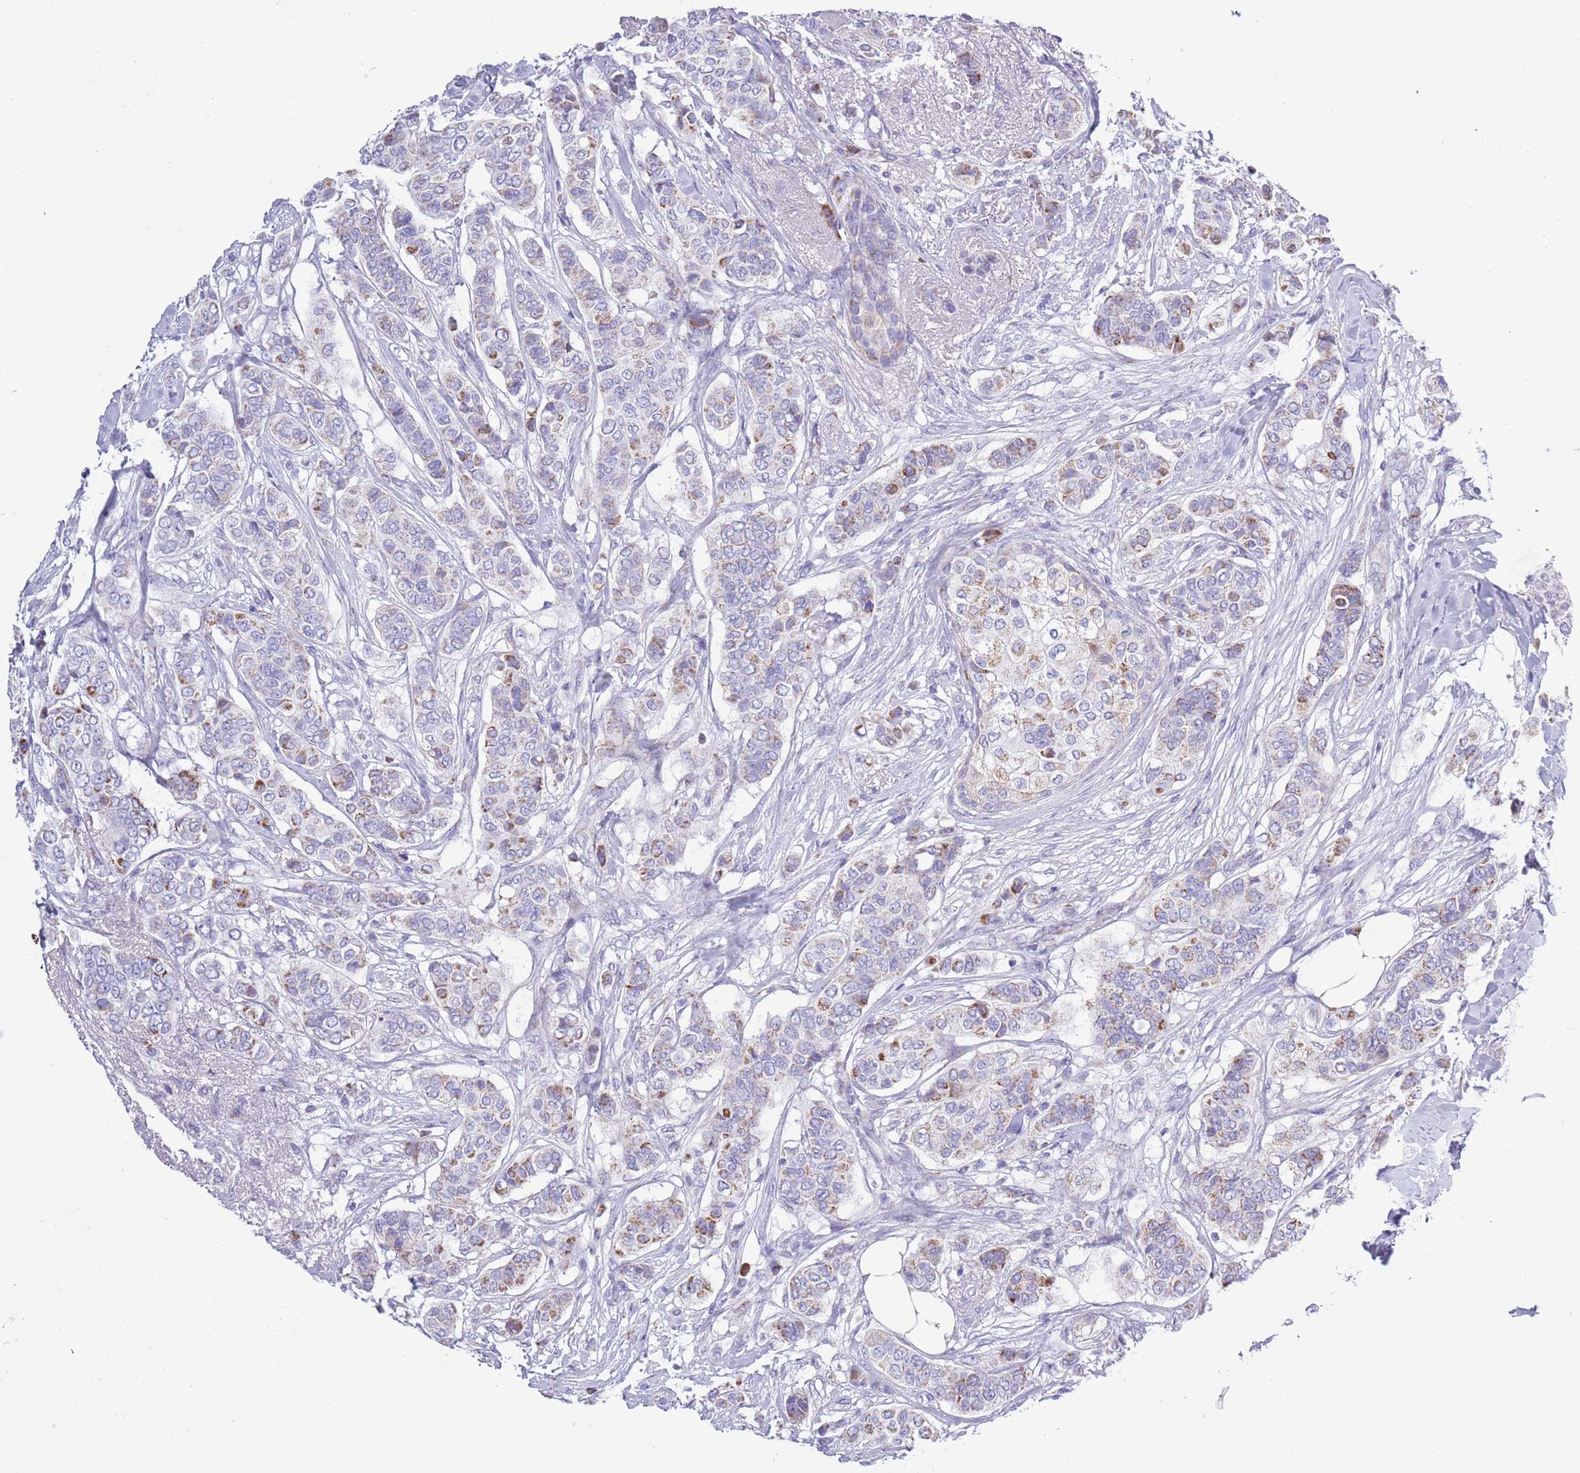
{"staining": {"intensity": "moderate", "quantity": "25%-75%", "location": "cytoplasmic/membranous"}, "tissue": "breast cancer", "cell_type": "Tumor cells", "image_type": "cancer", "snomed": [{"axis": "morphology", "description": "Lobular carcinoma"}, {"axis": "topography", "description": "Breast"}], "caption": "A brown stain shows moderate cytoplasmic/membranous expression of a protein in breast cancer tumor cells. The staining is performed using DAB (3,3'-diaminobenzidine) brown chromogen to label protein expression. The nuclei are counter-stained blue using hematoxylin.", "gene": "MOCOS", "patient": {"sex": "female", "age": 51}}